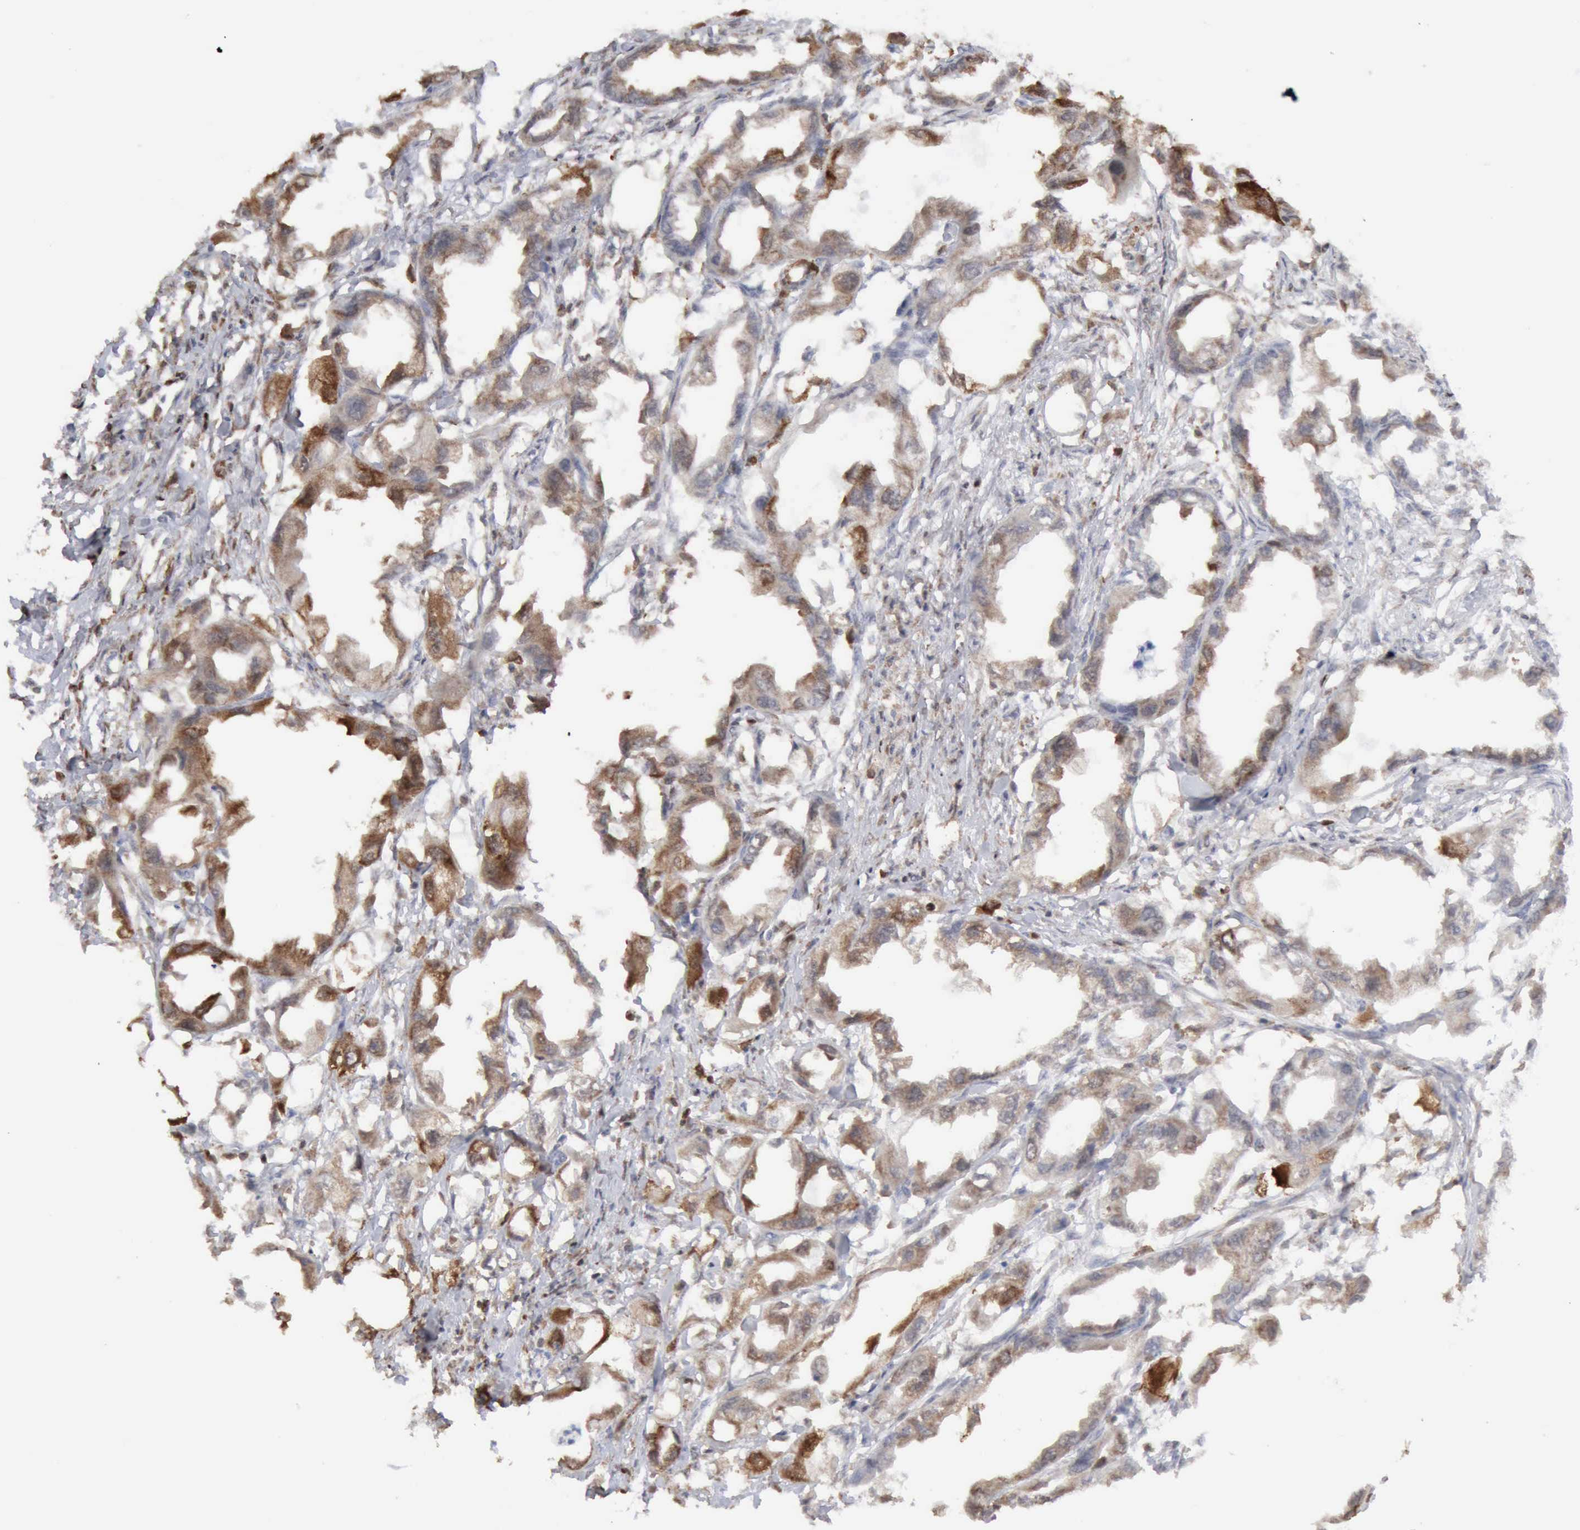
{"staining": {"intensity": "weak", "quantity": "25%-75%", "location": "cytoplasmic/membranous"}, "tissue": "endometrial cancer", "cell_type": "Tumor cells", "image_type": "cancer", "snomed": [{"axis": "morphology", "description": "Adenocarcinoma, NOS"}, {"axis": "topography", "description": "Endometrium"}], "caption": "Immunohistochemical staining of adenocarcinoma (endometrial) reveals weak cytoplasmic/membranous protein expression in about 25%-75% of tumor cells.", "gene": "STAT1", "patient": {"sex": "female", "age": 67}}